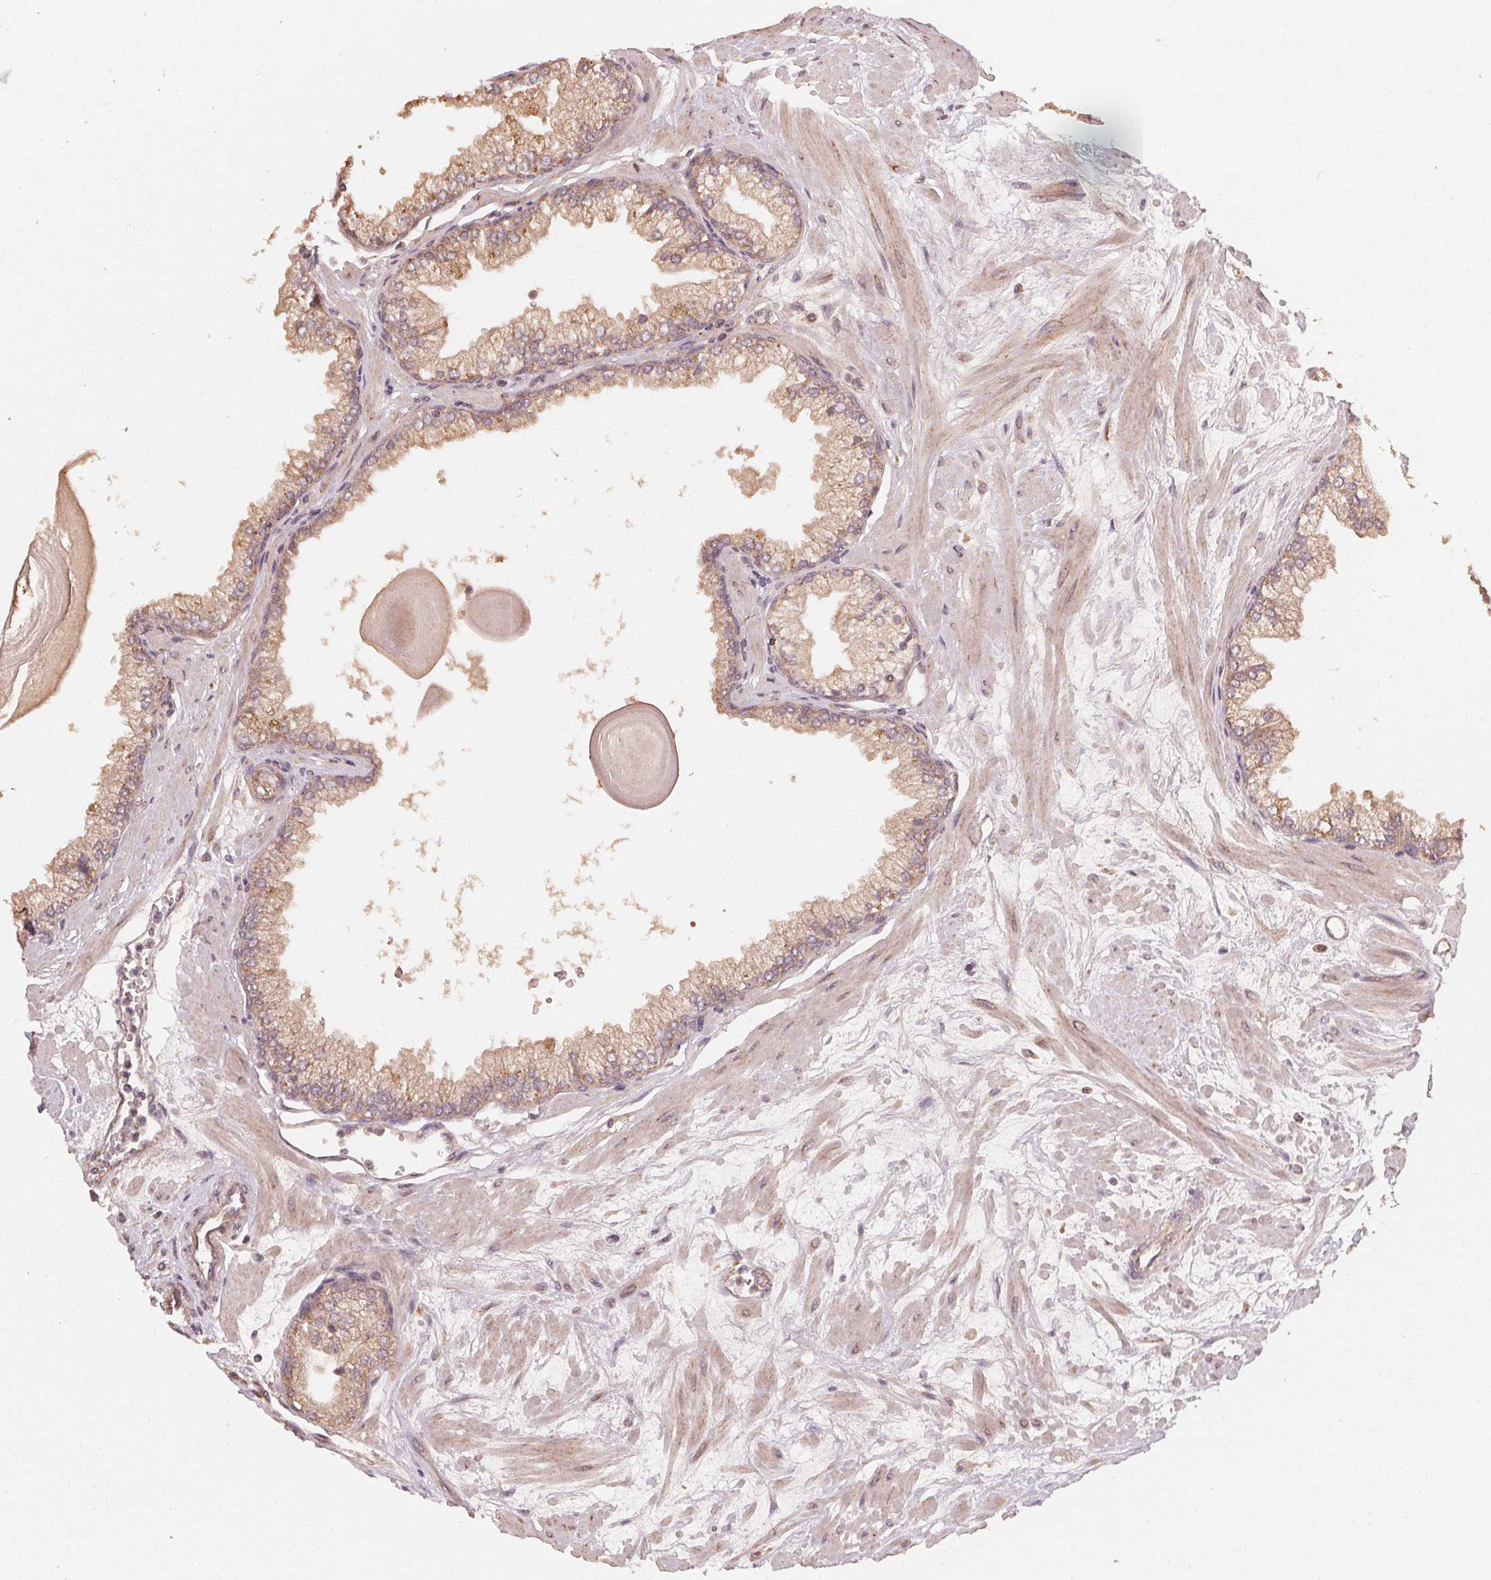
{"staining": {"intensity": "moderate", "quantity": ">75%", "location": "cytoplasmic/membranous"}, "tissue": "prostate", "cell_type": "Glandular cells", "image_type": "normal", "snomed": [{"axis": "morphology", "description": "Normal tissue, NOS"}, {"axis": "topography", "description": "Prostate"}, {"axis": "topography", "description": "Peripheral nerve tissue"}], "caption": "Normal prostate was stained to show a protein in brown. There is medium levels of moderate cytoplasmic/membranous staining in approximately >75% of glandular cells. Immunohistochemistry (ihc) stains the protein in brown and the nuclei are stained blue.", "gene": "WBP2", "patient": {"sex": "male", "age": 61}}